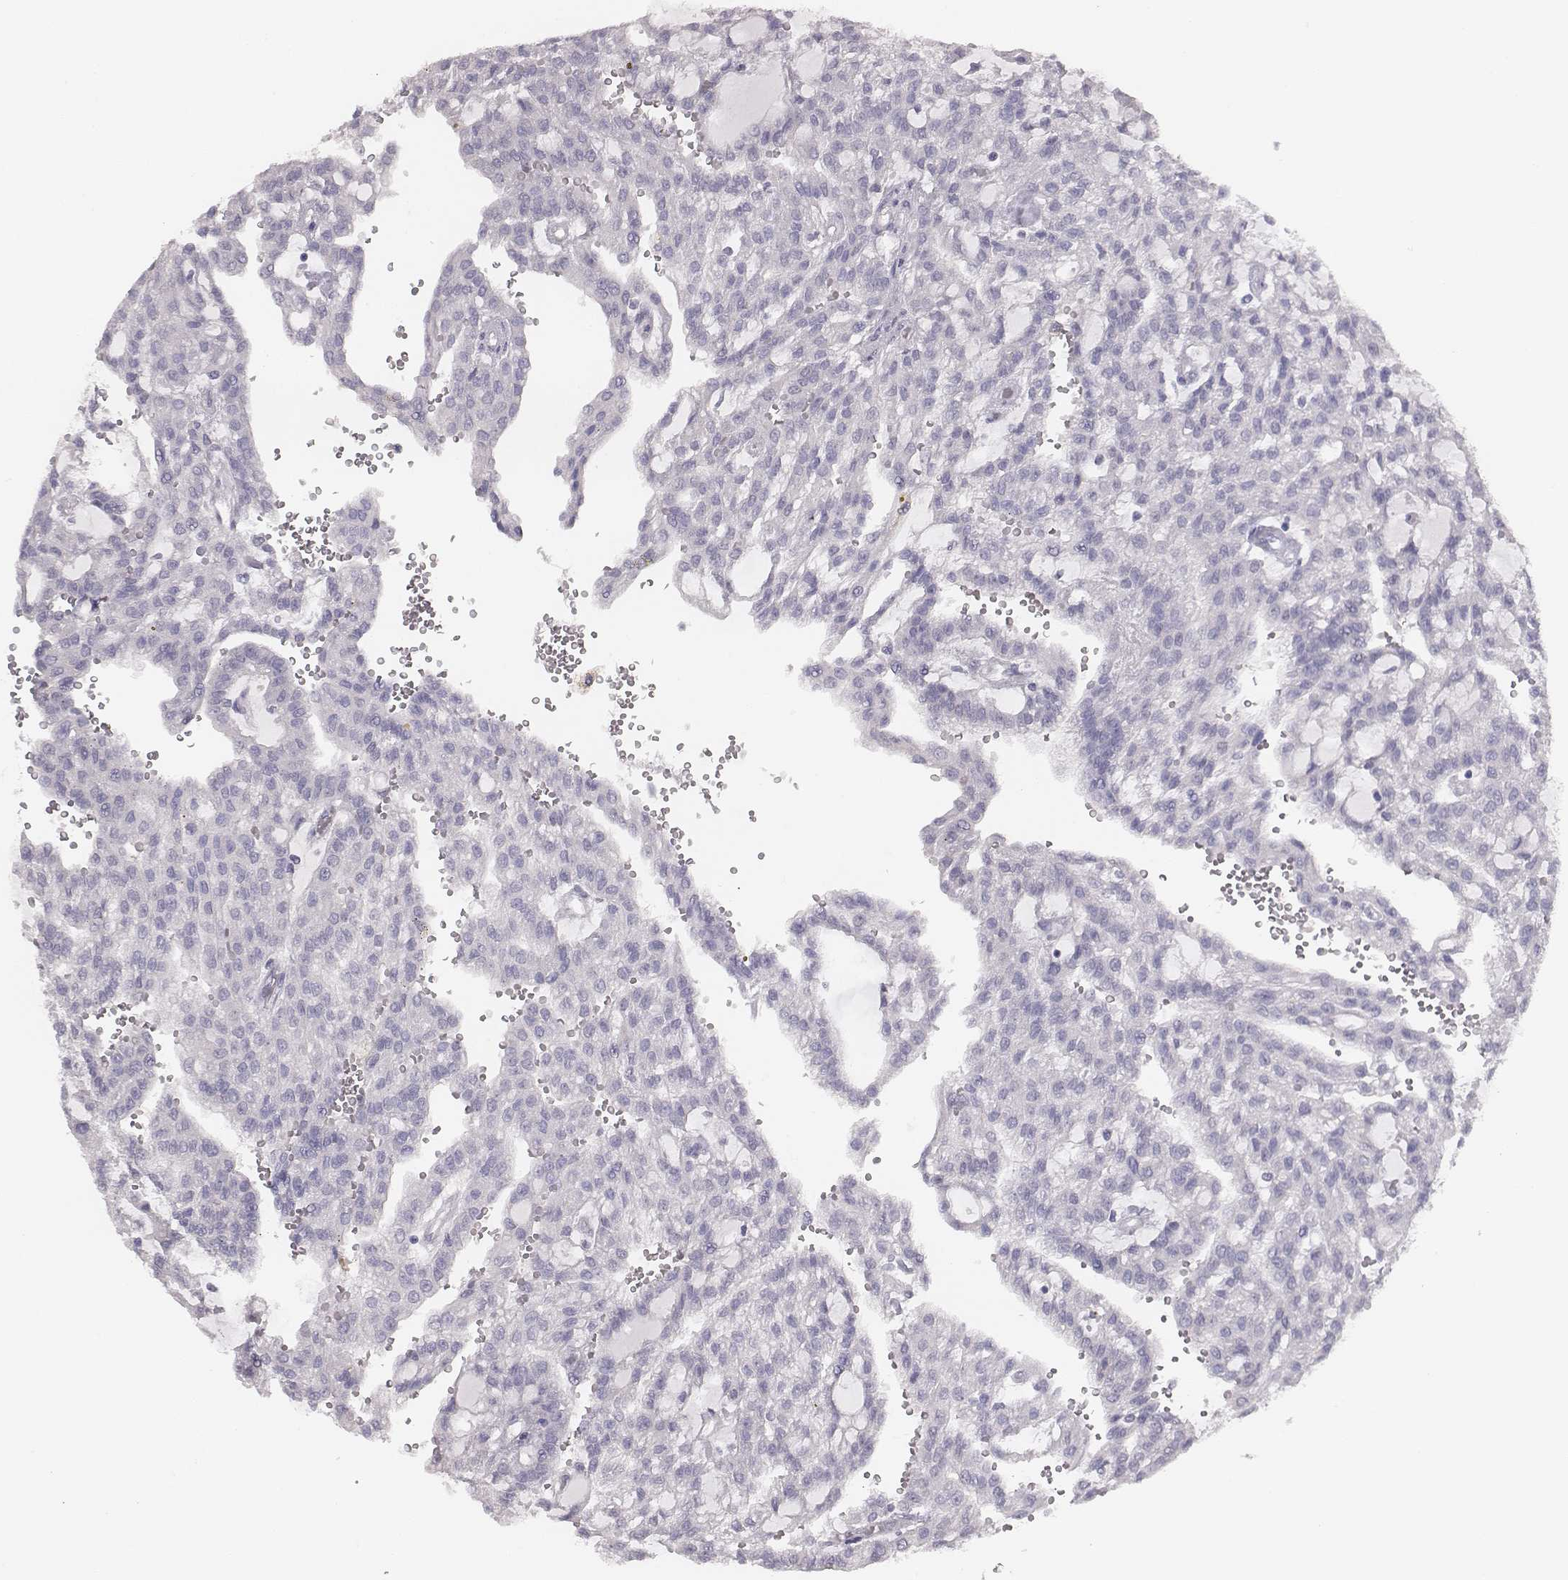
{"staining": {"intensity": "negative", "quantity": "none", "location": "none"}, "tissue": "renal cancer", "cell_type": "Tumor cells", "image_type": "cancer", "snomed": [{"axis": "morphology", "description": "Adenocarcinoma, NOS"}, {"axis": "topography", "description": "Kidney"}], "caption": "Immunohistochemistry of human renal adenocarcinoma displays no staining in tumor cells.", "gene": "MYH6", "patient": {"sex": "male", "age": 63}}